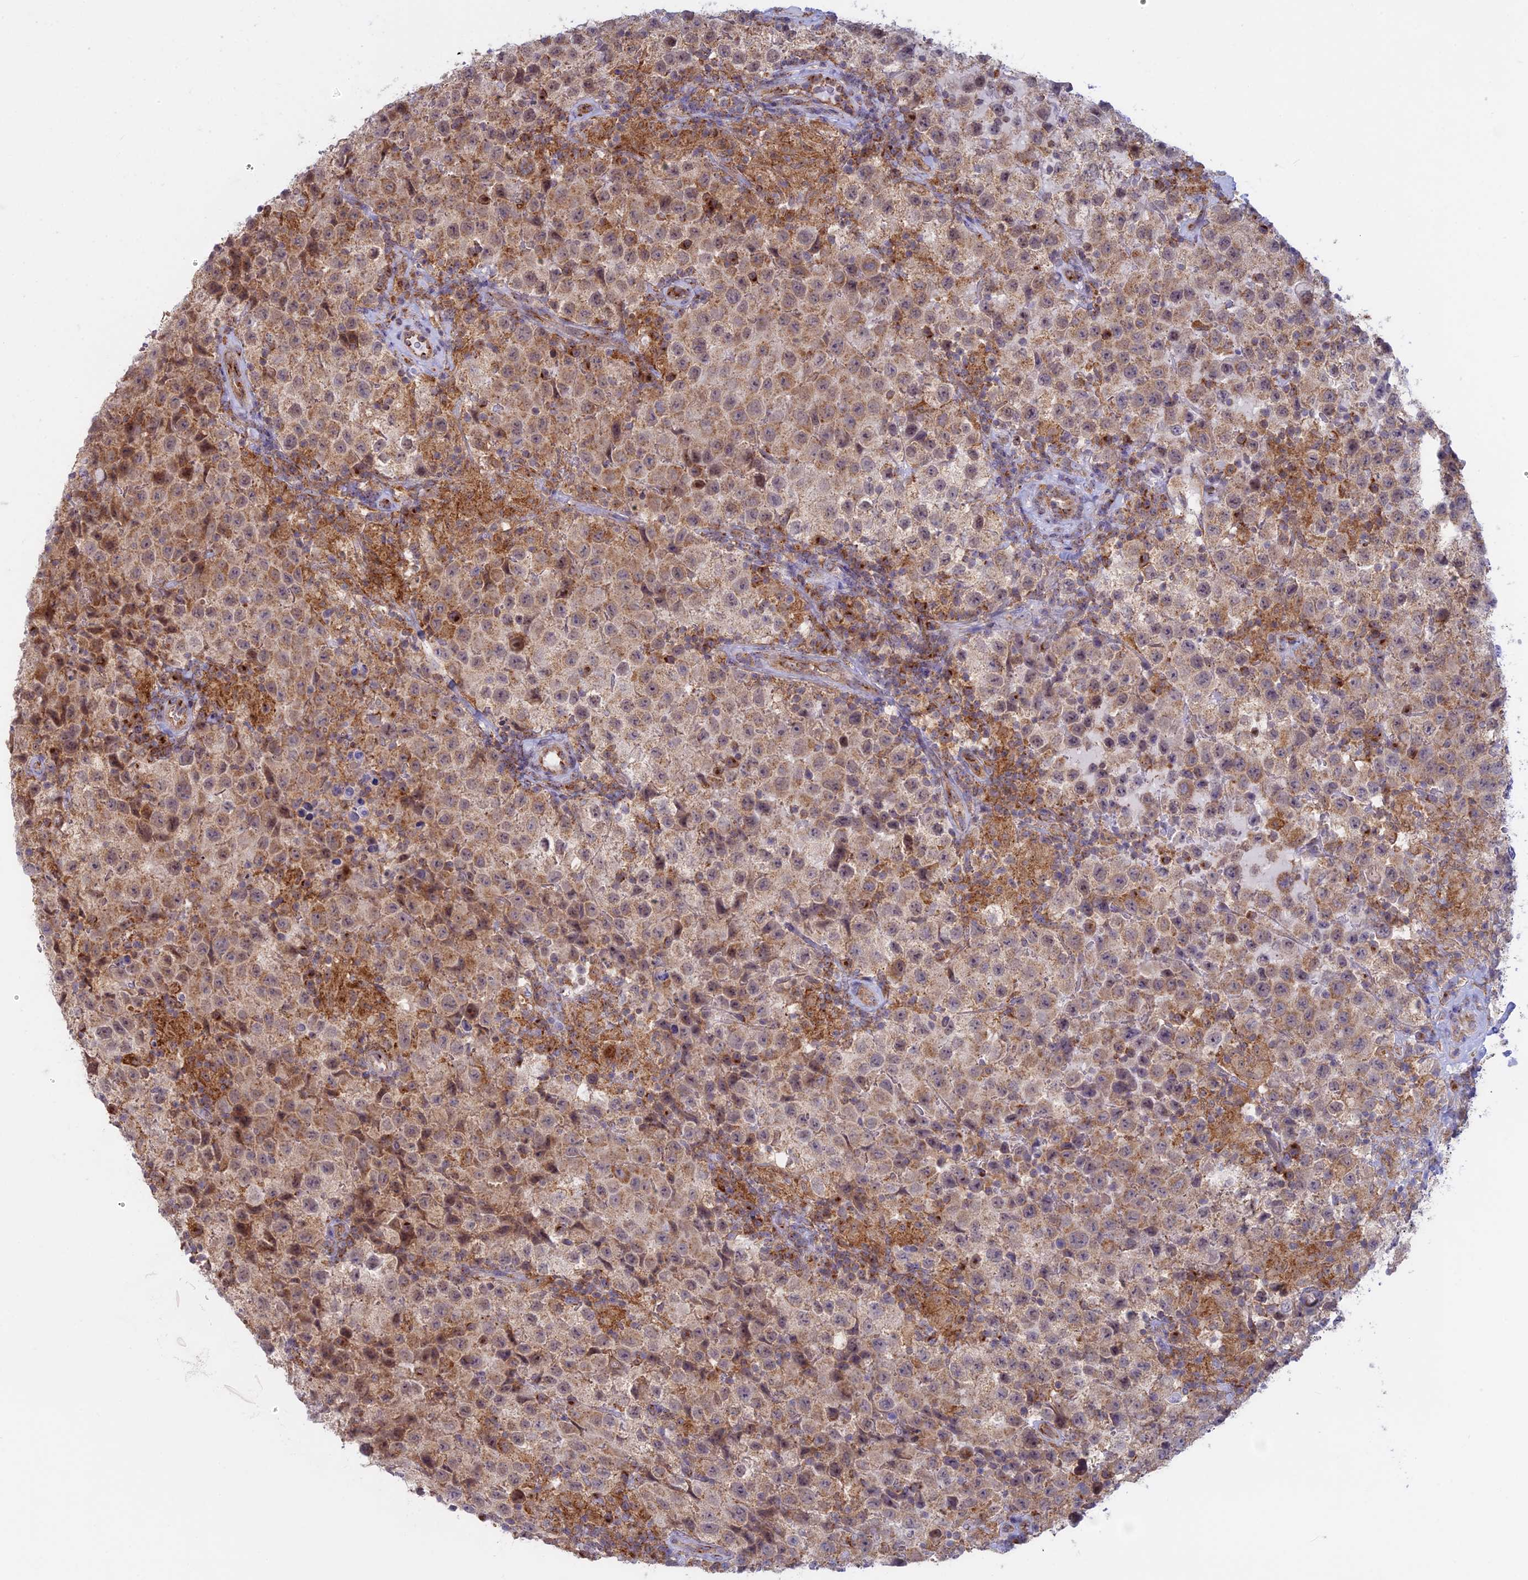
{"staining": {"intensity": "weak", "quantity": ">75%", "location": "cytoplasmic/membranous"}, "tissue": "testis cancer", "cell_type": "Tumor cells", "image_type": "cancer", "snomed": [{"axis": "morphology", "description": "Seminoma, NOS"}, {"axis": "morphology", "description": "Carcinoma, Embryonal, NOS"}, {"axis": "topography", "description": "Testis"}], "caption": "About >75% of tumor cells in human testis cancer (embryonal carcinoma) demonstrate weak cytoplasmic/membranous protein positivity as visualized by brown immunohistochemical staining.", "gene": "CLINT1", "patient": {"sex": "male", "age": 41}}